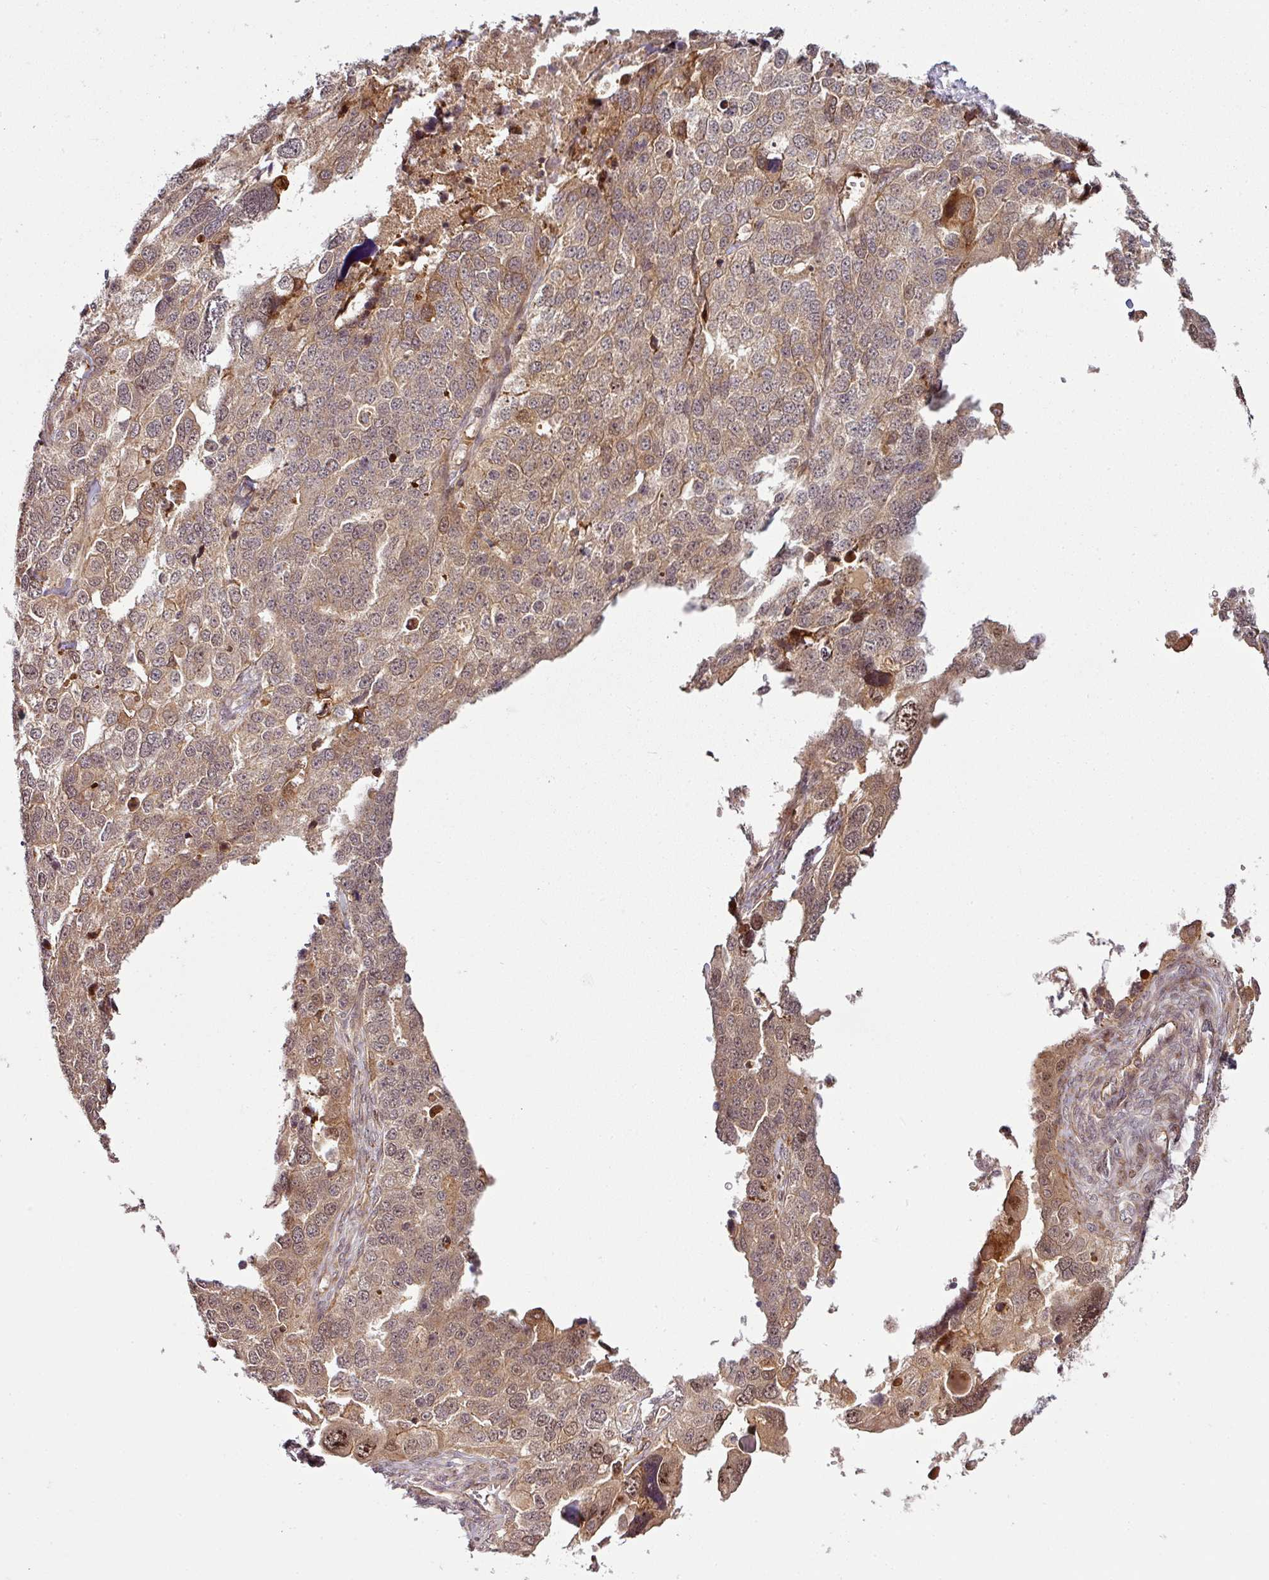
{"staining": {"intensity": "moderate", "quantity": ">75%", "location": "cytoplasmic/membranous,nuclear"}, "tissue": "ovarian cancer", "cell_type": "Tumor cells", "image_type": "cancer", "snomed": [{"axis": "morphology", "description": "Cystadenocarcinoma, serous, NOS"}, {"axis": "topography", "description": "Ovary"}], "caption": "This histopathology image displays immunohistochemistry staining of ovarian cancer (serous cystadenocarcinoma), with medium moderate cytoplasmic/membranous and nuclear expression in approximately >75% of tumor cells.", "gene": "ATAT1", "patient": {"sex": "female", "age": 76}}